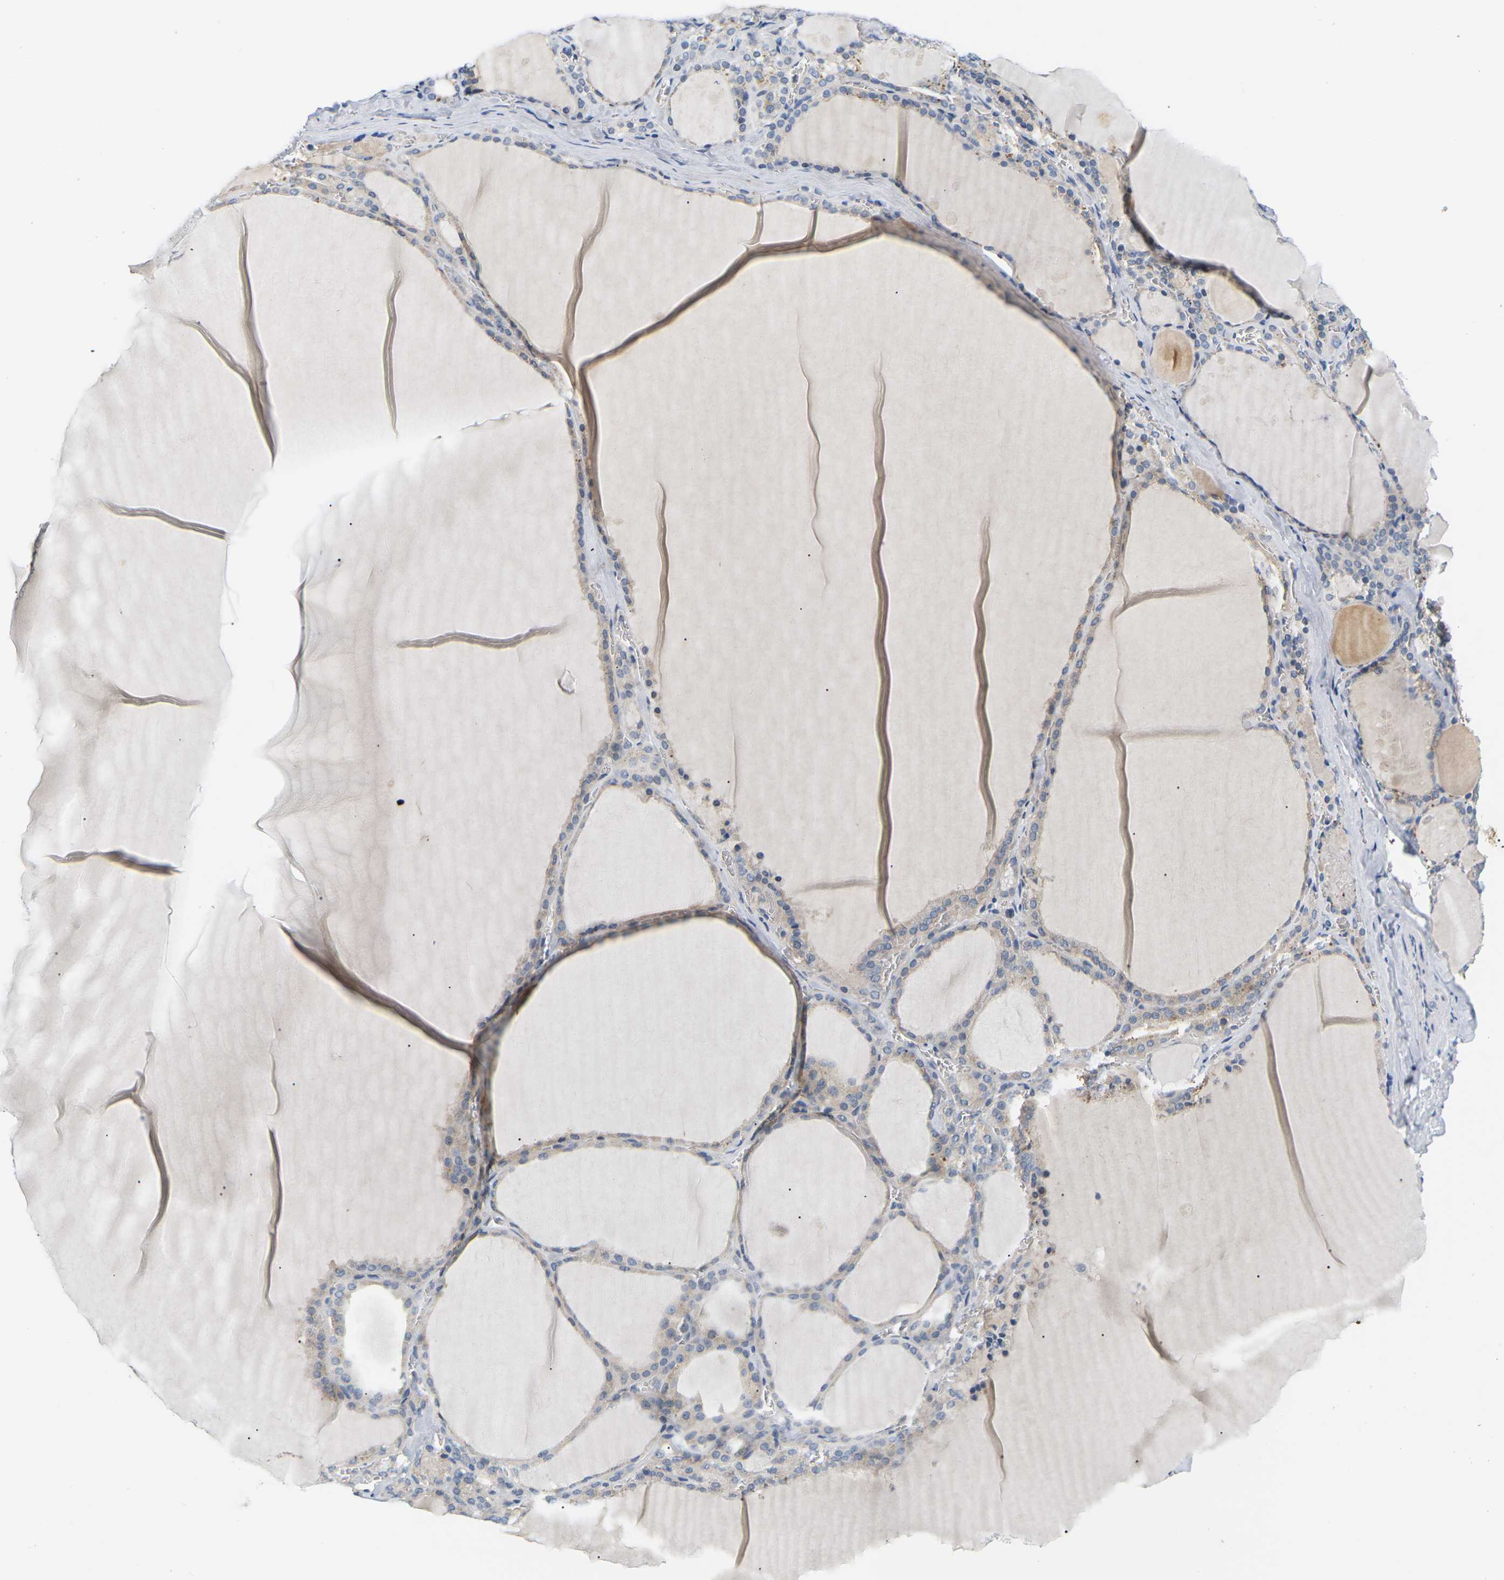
{"staining": {"intensity": "negative", "quantity": "none", "location": "none"}, "tissue": "thyroid gland", "cell_type": "Glandular cells", "image_type": "normal", "snomed": [{"axis": "morphology", "description": "Normal tissue, NOS"}, {"axis": "topography", "description": "Thyroid gland"}], "caption": "Immunohistochemistry photomicrograph of normal thyroid gland: thyroid gland stained with DAB shows no significant protein staining in glandular cells.", "gene": "EVA1C", "patient": {"sex": "male", "age": 56}}